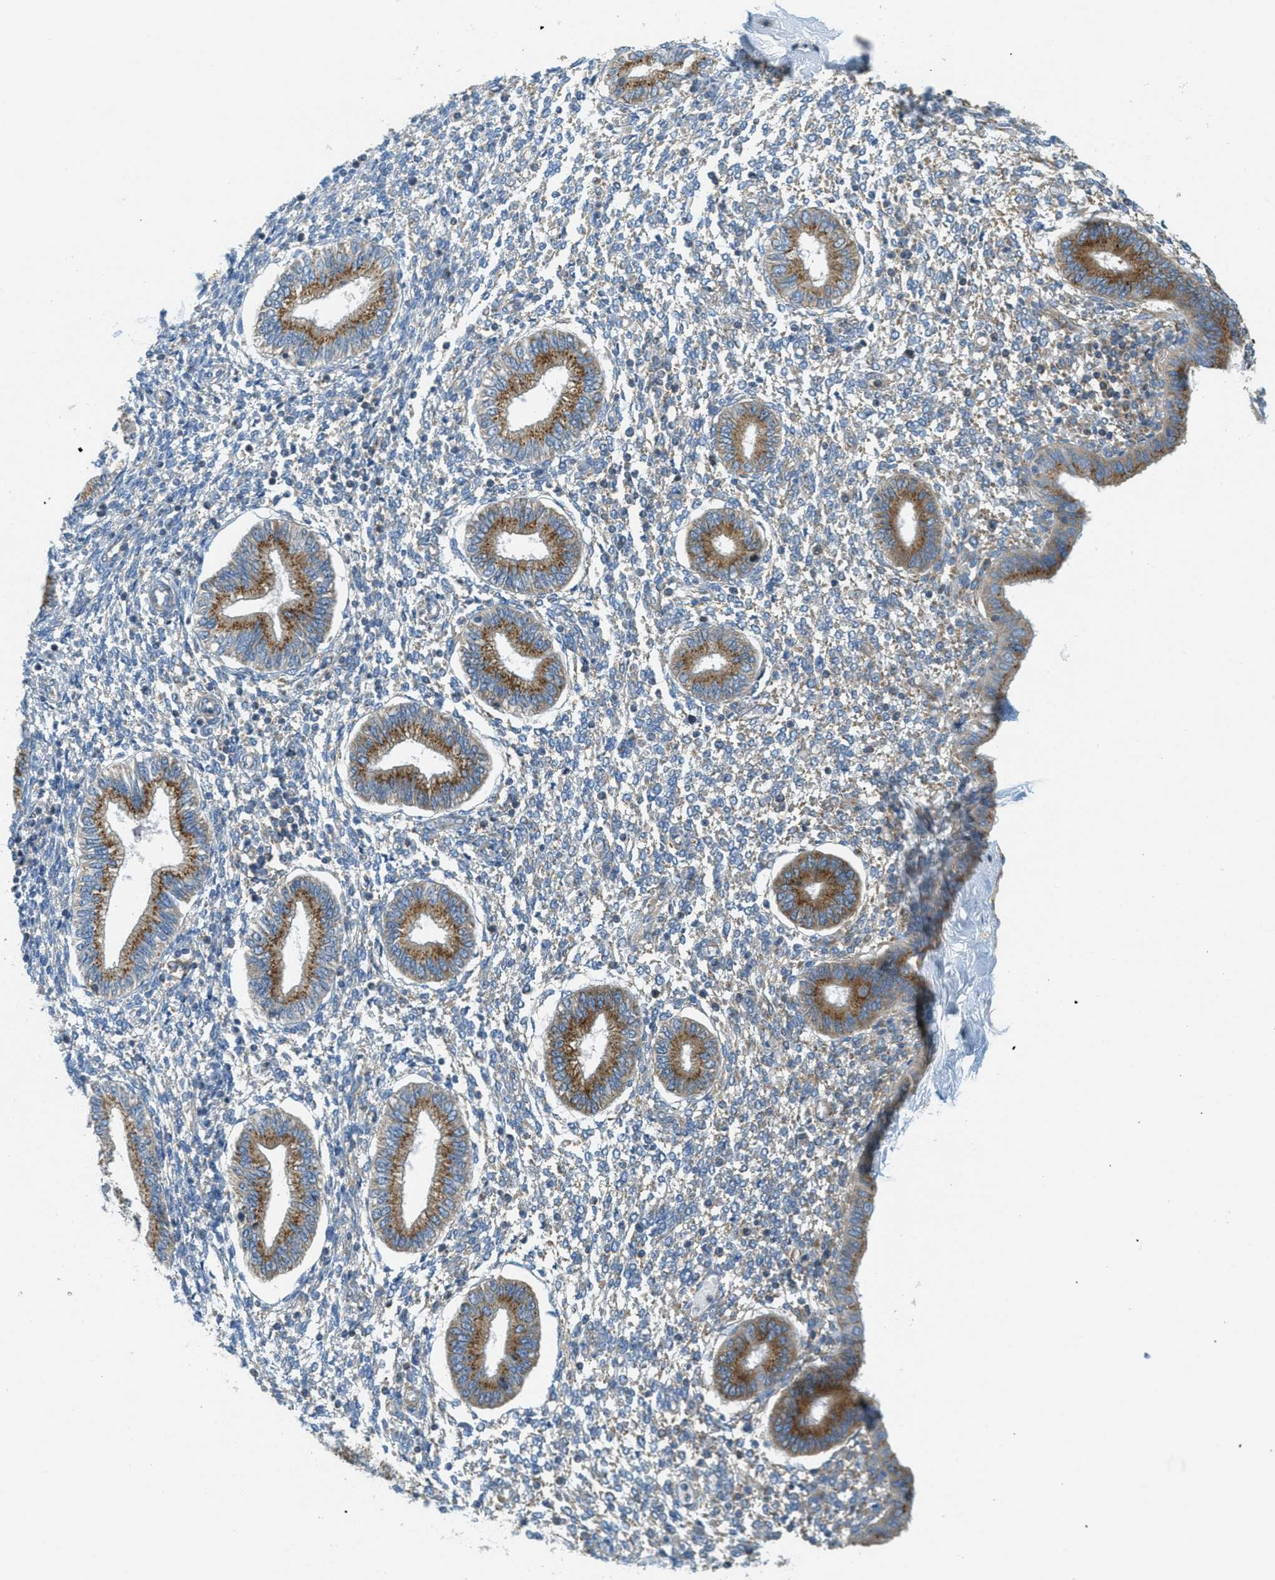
{"staining": {"intensity": "weak", "quantity": "<25%", "location": "cytoplasmic/membranous"}, "tissue": "endometrium", "cell_type": "Cells in endometrial stroma", "image_type": "normal", "snomed": [{"axis": "morphology", "description": "Normal tissue, NOS"}, {"axis": "topography", "description": "Endometrium"}], "caption": "Micrograph shows no protein staining in cells in endometrial stroma of normal endometrium. Nuclei are stained in blue.", "gene": "ABCF1", "patient": {"sex": "female", "age": 50}}